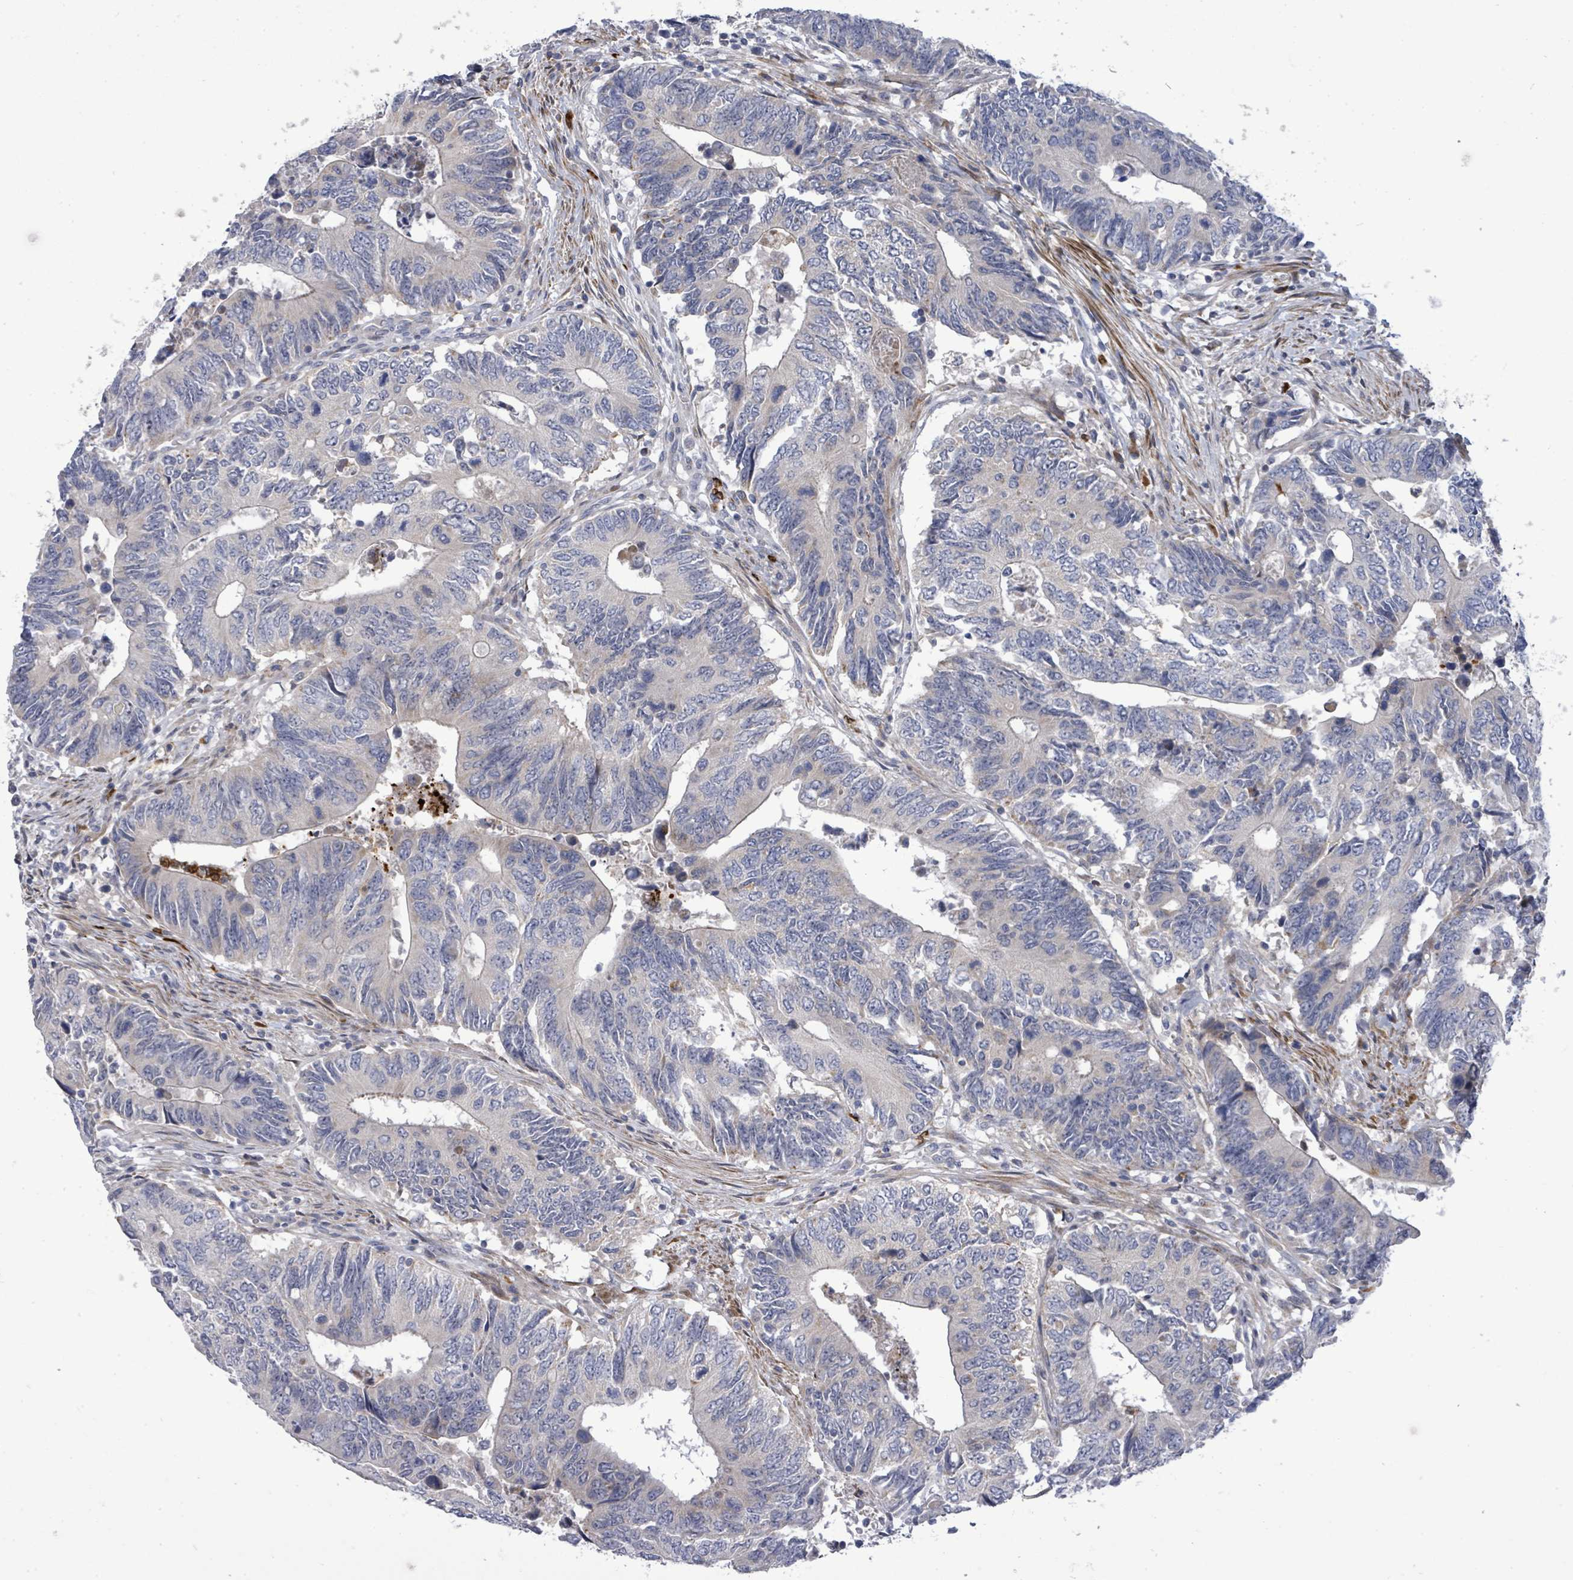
{"staining": {"intensity": "negative", "quantity": "none", "location": "none"}, "tissue": "colorectal cancer", "cell_type": "Tumor cells", "image_type": "cancer", "snomed": [{"axis": "morphology", "description": "Adenocarcinoma, NOS"}, {"axis": "topography", "description": "Colon"}], "caption": "Tumor cells are negative for protein expression in human colorectal cancer.", "gene": "SAR1A", "patient": {"sex": "male", "age": 87}}